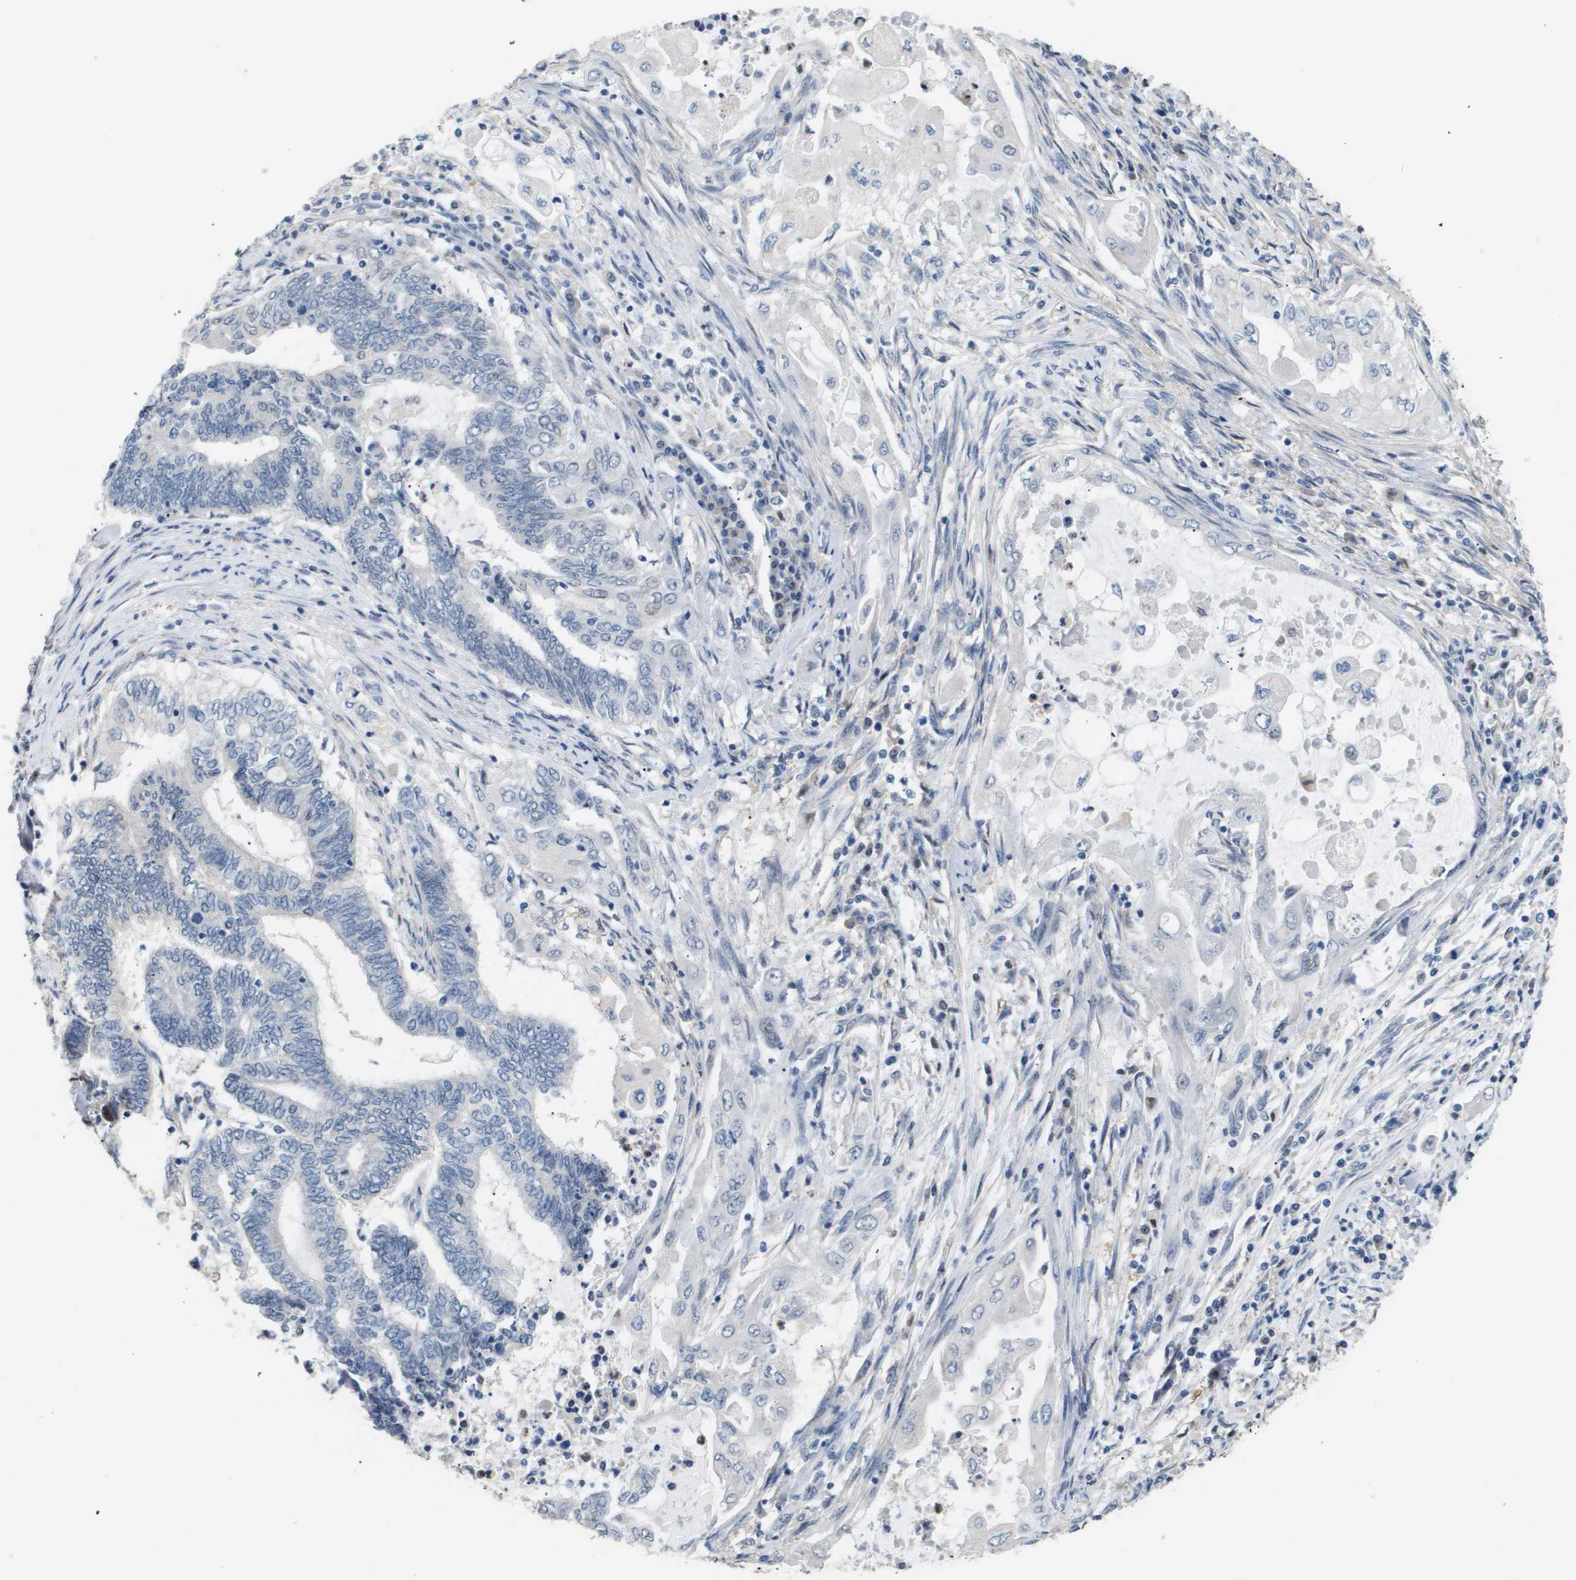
{"staining": {"intensity": "negative", "quantity": "none", "location": "none"}, "tissue": "endometrial cancer", "cell_type": "Tumor cells", "image_type": "cancer", "snomed": [{"axis": "morphology", "description": "Adenocarcinoma, NOS"}, {"axis": "topography", "description": "Uterus"}, {"axis": "topography", "description": "Endometrium"}], "caption": "Immunohistochemistry image of neoplastic tissue: human endometrial cancer stained with DAB (3,3'-diaminobenzidine) displays no significant protein expression in tumor cells.", "gene": "AKR1A1", "patient": {"sex": "female", "age": 70}}